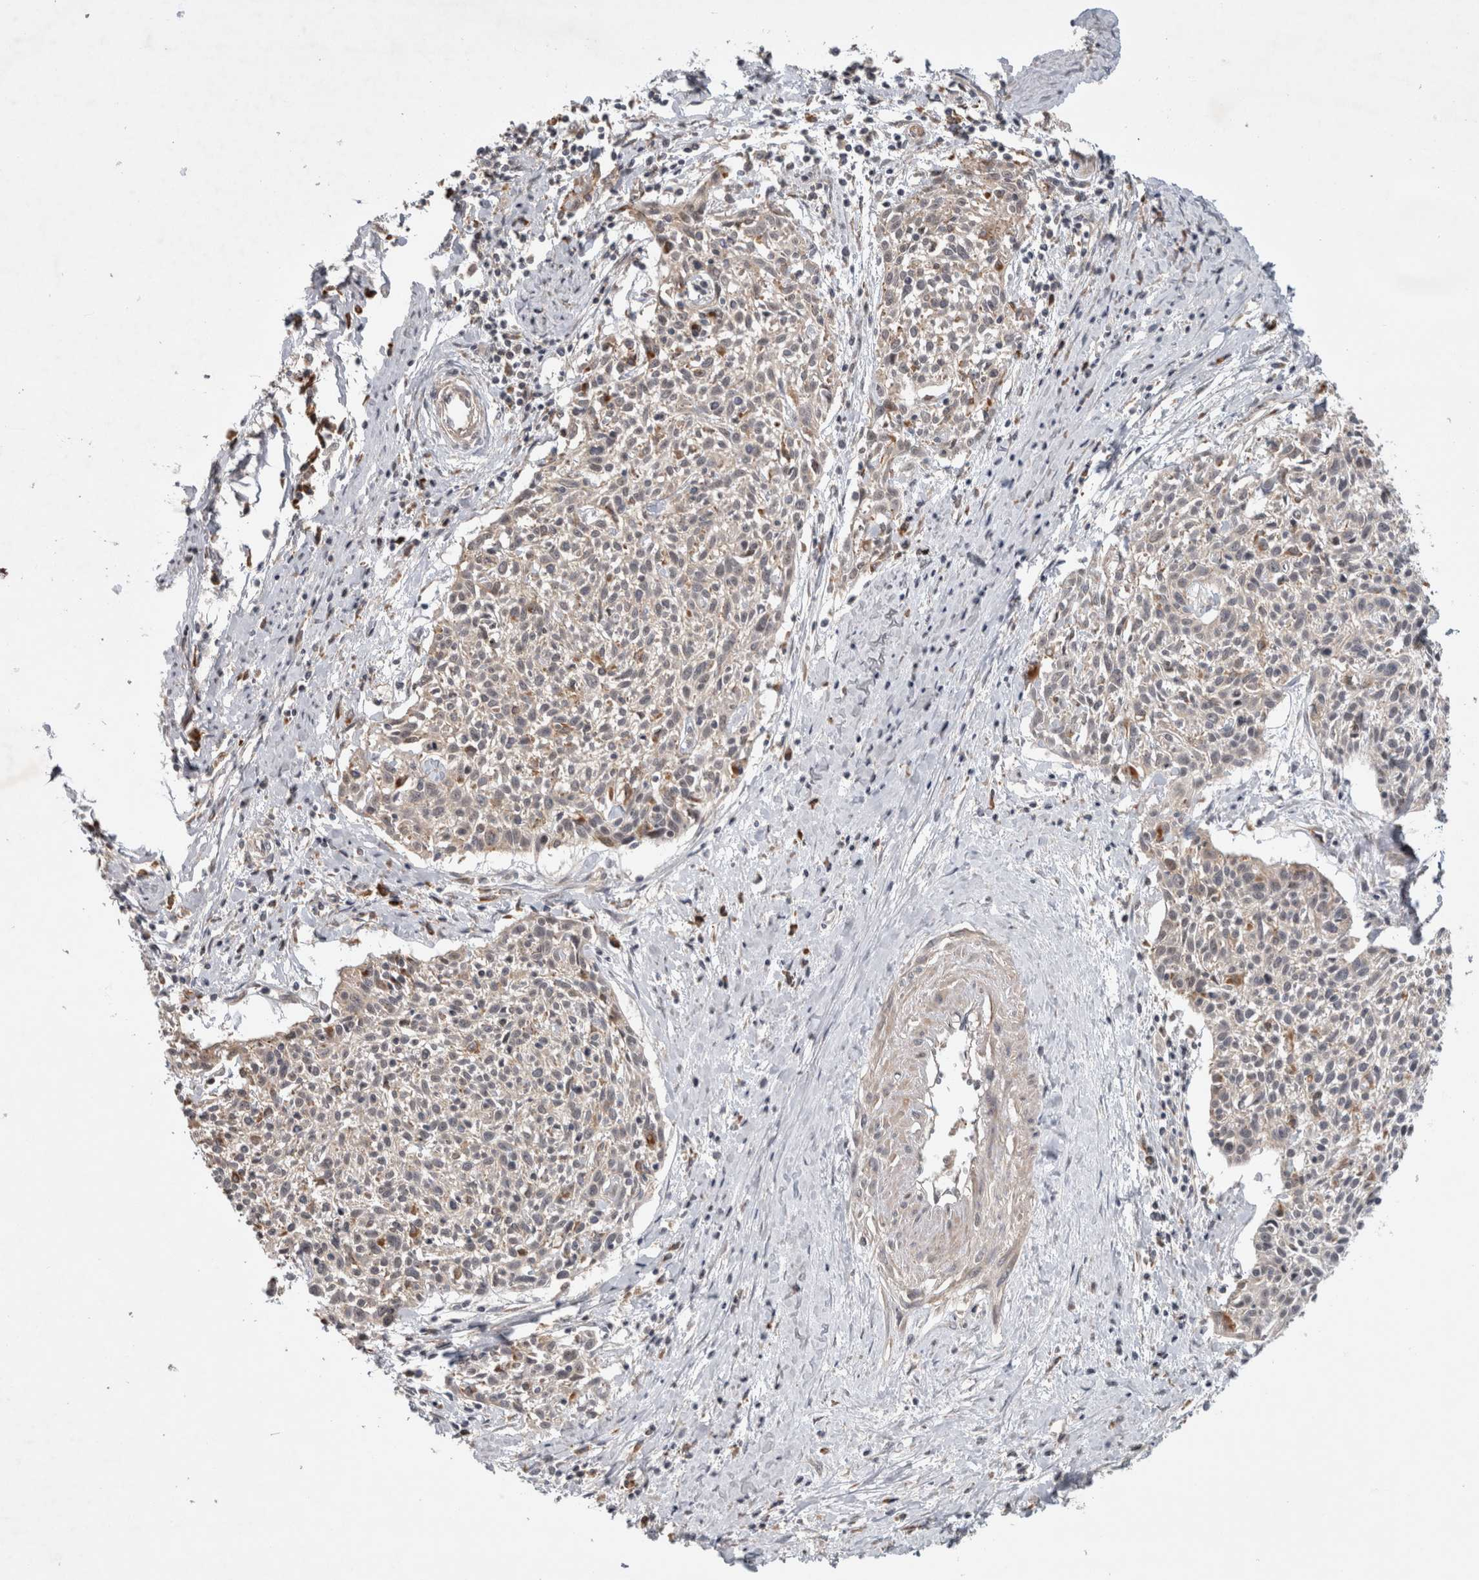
{"staining": {"intensity": "weak", "quantity": "<25%", "location": "cytoplasmic/membranous"}, "tissue": "cervical cancer", "cell_type": "Tumor cells", "image_type": "cancer", "snomed": [{"axis": "morphology", "description": "Squamous cell carcinoma, NOS"}, {"axis": "topography", "description": "Cervix"}], "caption": "A high-resolution image shows immunohistochemistry (IHC) staining of squamous cell carcinoma (cervical), which reveals no significant expression in tumor cells.", "gene": "ADGRL3", "patient": {"sex": "female", "age": 51}}